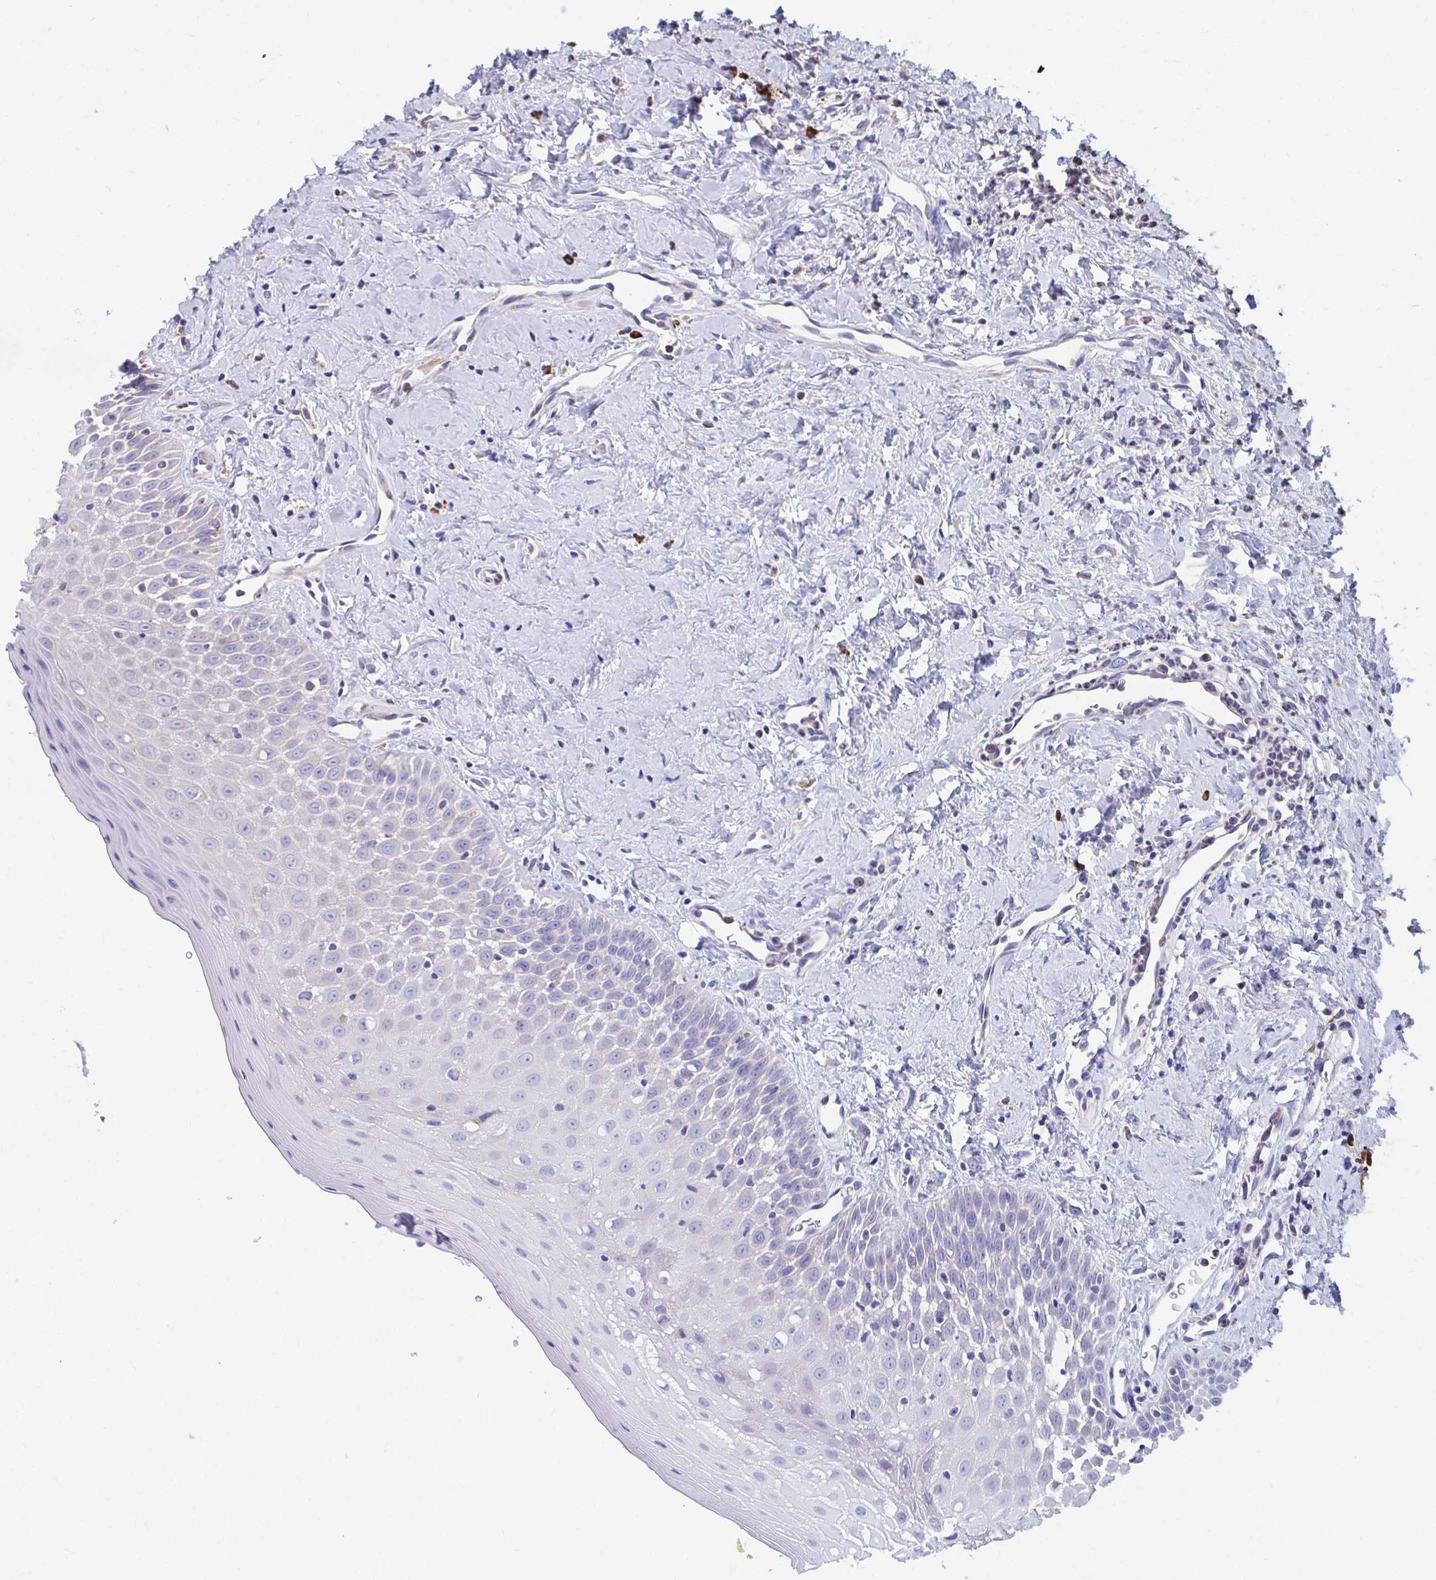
{"staining": {"intensity": "negative", "quantity": "none", "location": "none"}, "tissue": "oral mucosa", "cell_type": "Squamous epithelial cells", "image_type": "normal", "snomed": [{"axis": "morphology", "description": "Normal tissue, NOS"}, {"axis": "topography", "description": "Oral tissue"}], "caption": "A histopathology image of human oral mucosa is negative for staining in squamous epithelial cells.", "gene": "FKBP2", "patient": {"sex": "female", "age": 70}}